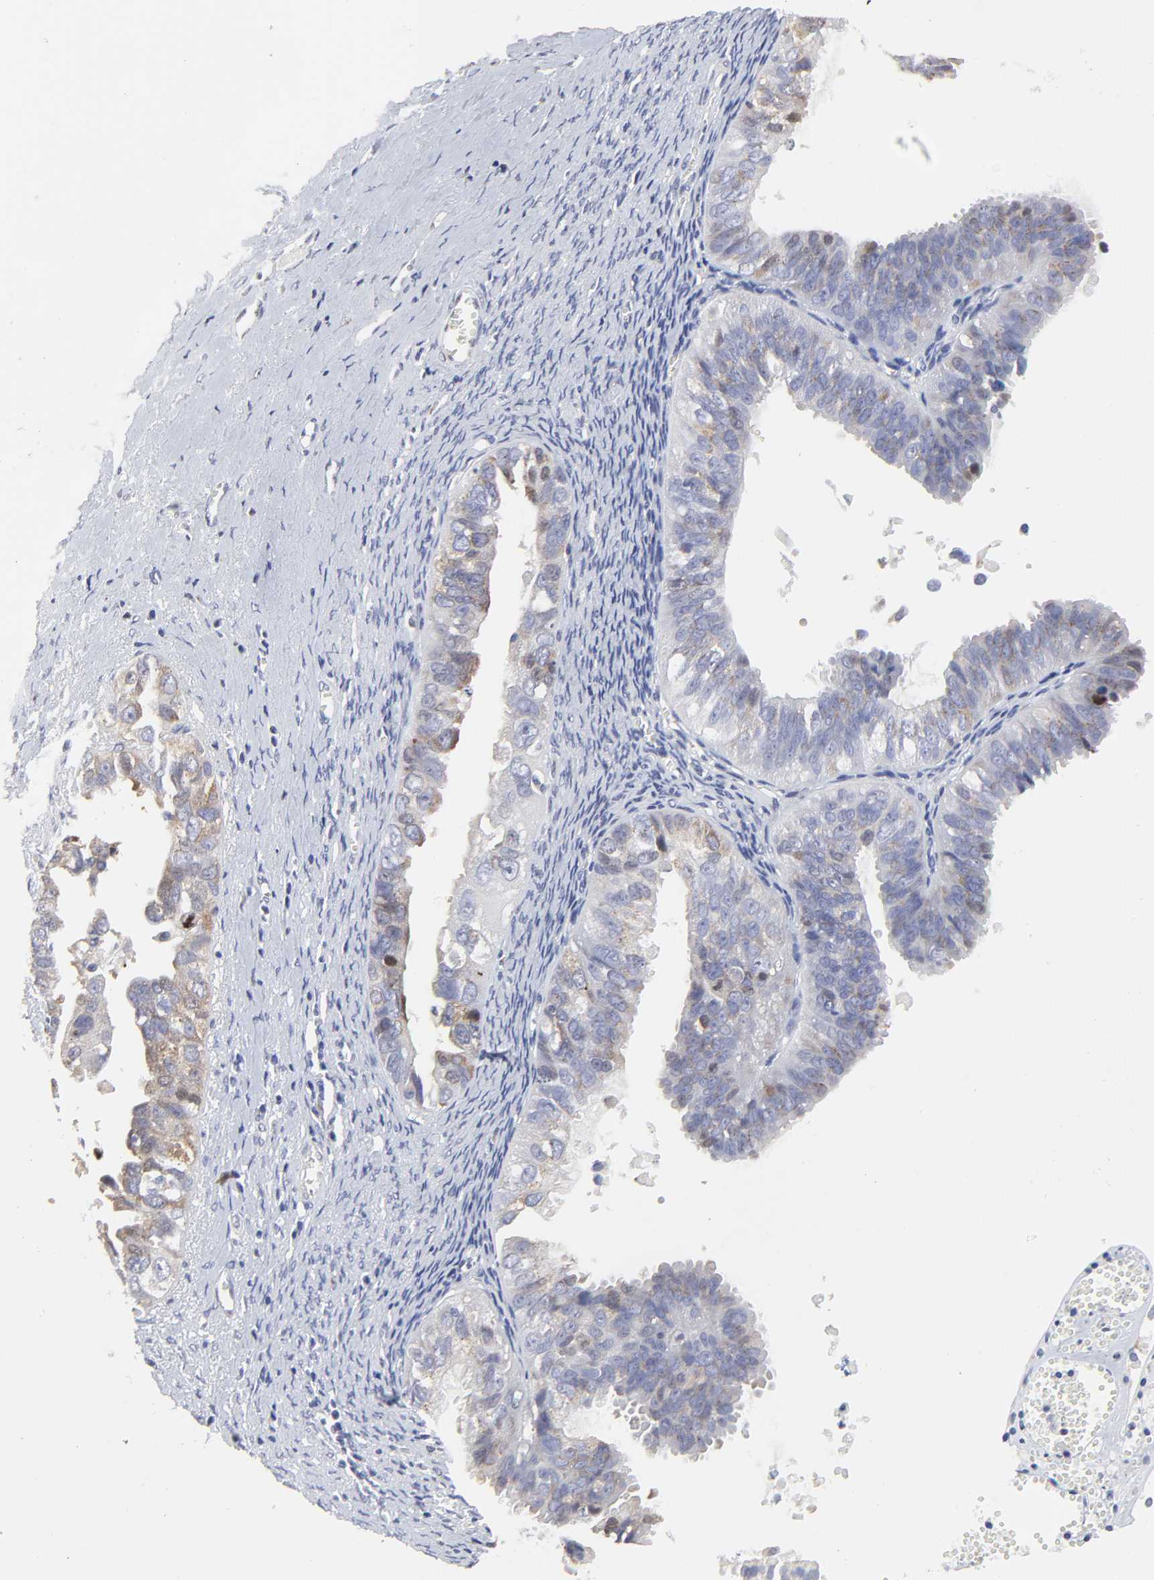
{"staining": {"intensity": "weak", "quantity": "<25%", "location": "cytoplasmic/membranous"}, "tissue": "ovarian cancer", "cell_type": "Tumor cells", "image_type": "cancer", "snomed": [{"axis": "morphology", "description": "Carcinoma, endometroid"}, {"axis": "topography", "description": "Ovary"}], "caption": "Tumor cells are negative for protein expression in human ovarian cancer (endometroid carcinoma).", "gene": "NCAPH", "patient": {"sex": "female", "age": 85}}